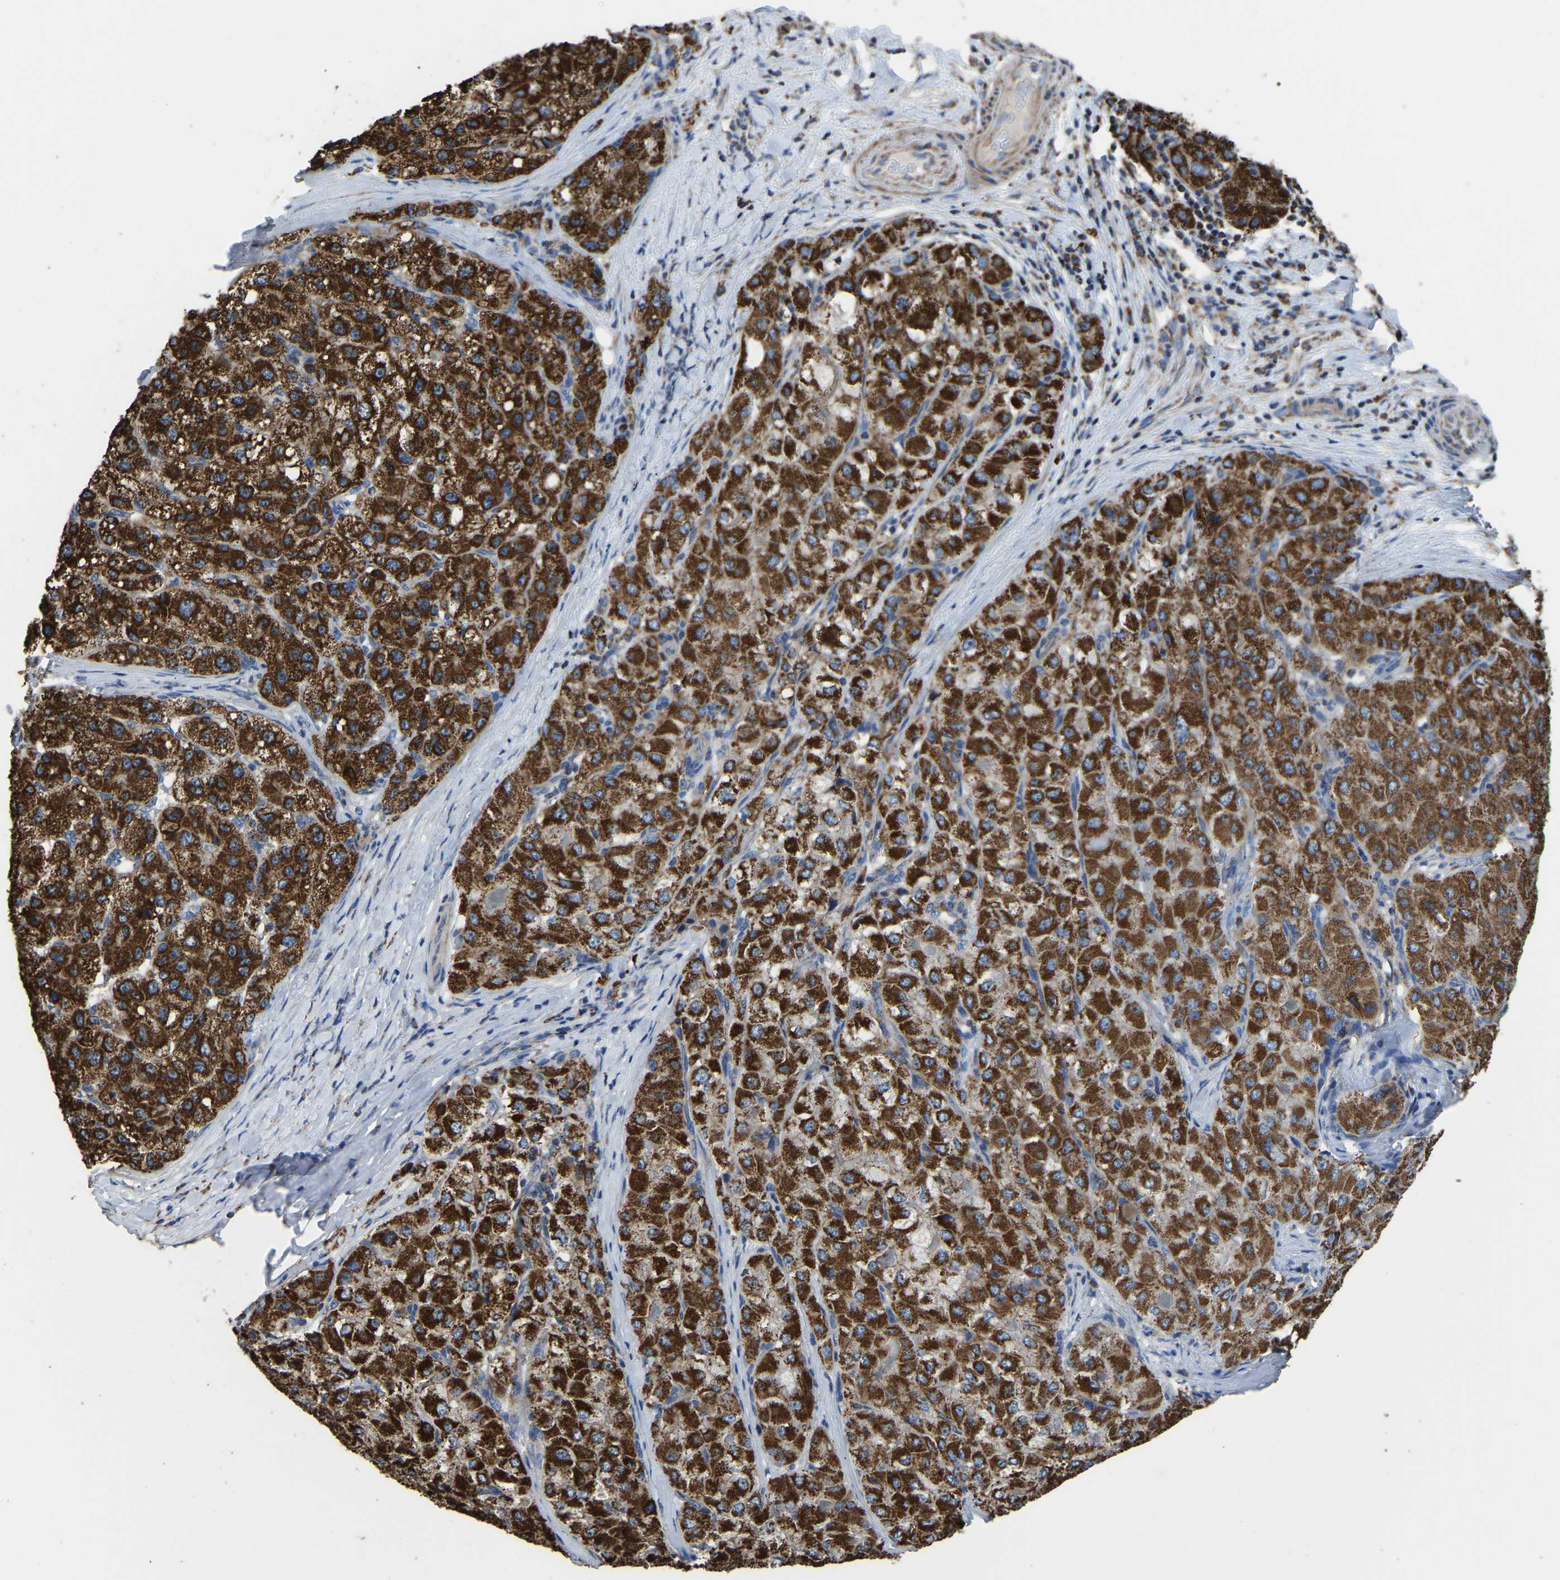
{"staining": {"intensity": "strong", "quantity": ">75%", "location": "cytoplasmic/membranous"}, "tissue": "liver cancer", "cell_type": "Tumor cells", "image_type": "cancer", "snomed": [{"axis": "morphology", "description": "Carcinoma, Hepatocellular, NOS"}, {"axis": "topography", "description": "Liver"}], "caption": "A brown stain highlights strong cytoplasmic/membranous positivity of a protein in liver cancer (hepatocellular carcinoma) tumor cells.", "gene": "ETFA", "patient": {"sex": "male", "age": 80}}